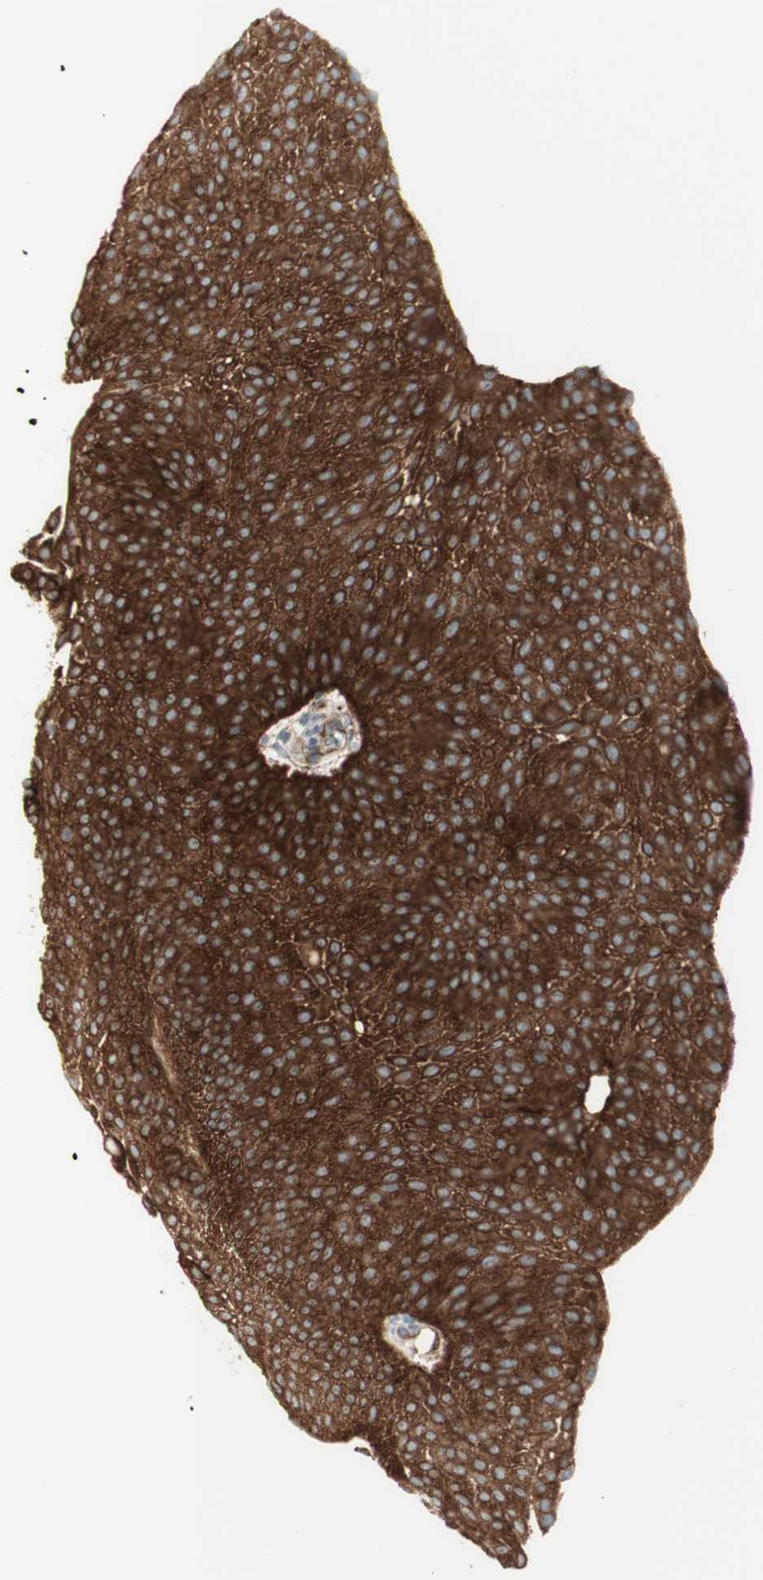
{"staining": {"intensity": "strong", "quantity": ">75%", "location": "cytoplasmic/membranous"}, "tissue": "urothelial cancer", "cell_type": "Tumor cells", "image_type": "cancer", "snomed": [{"axis": "morphology", "description": "Urothelial carcinoma, Low grade"}, {"axis": "topography", "description": "Urinary bladder"}], "caption": "A brown stain labels strong cytoplasmic/membranous expression of a protein in urothelial carcinoma (low-grade) tumor cells.", "gene": "MYO6", "patient": {"sex": "female", "age": 60}}